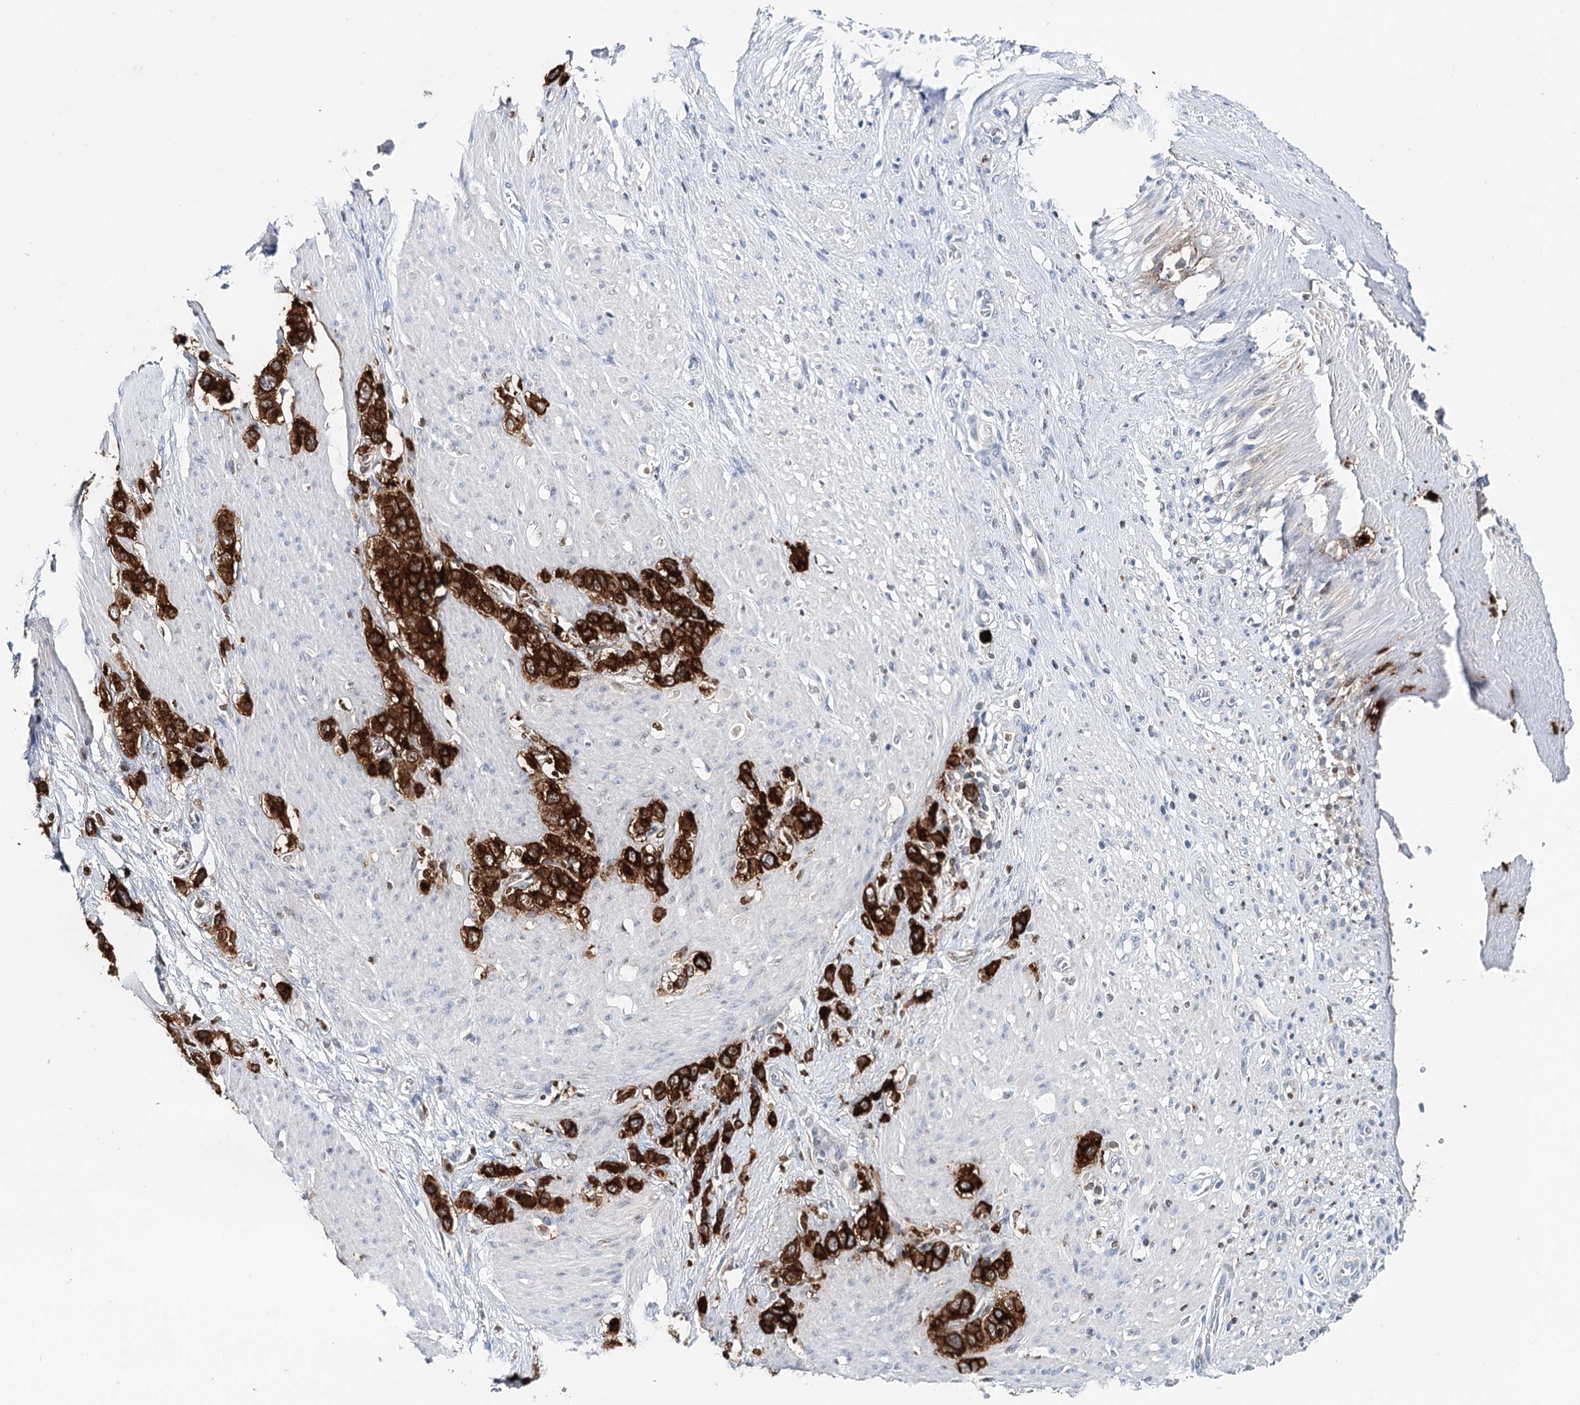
{"staining": {"intensity": "strong", "quantity": ">75%", "location": "cytoplasmic/membranous"}, "tissue": "stomach cancer", "cell_type": "Tumor cells", "image_type": "cancer", "snomed": [{"axis": "morphology", "description": "Adenocarcinoma, NOS"}, {"axis": "morphology", "description": "Adenocarcinoma, High grade"}, {"axis": "topography", "description": "Stomach, upper"}, {"axis": "topography", "description": "Stomach, lower"}], "caption": "Protein expression analysis of human high-grade adenocarcinoma (stomach) reveals strong cytoplasmic/membranous expression in approximately >75% of tumor cells. (DAB (3,3'-diaminobenzidine) IHC, brown staining for protein, blue staining for nuclei).", "gene": "CEACAM8", "patient": {"sex": "female", "age": 65}}